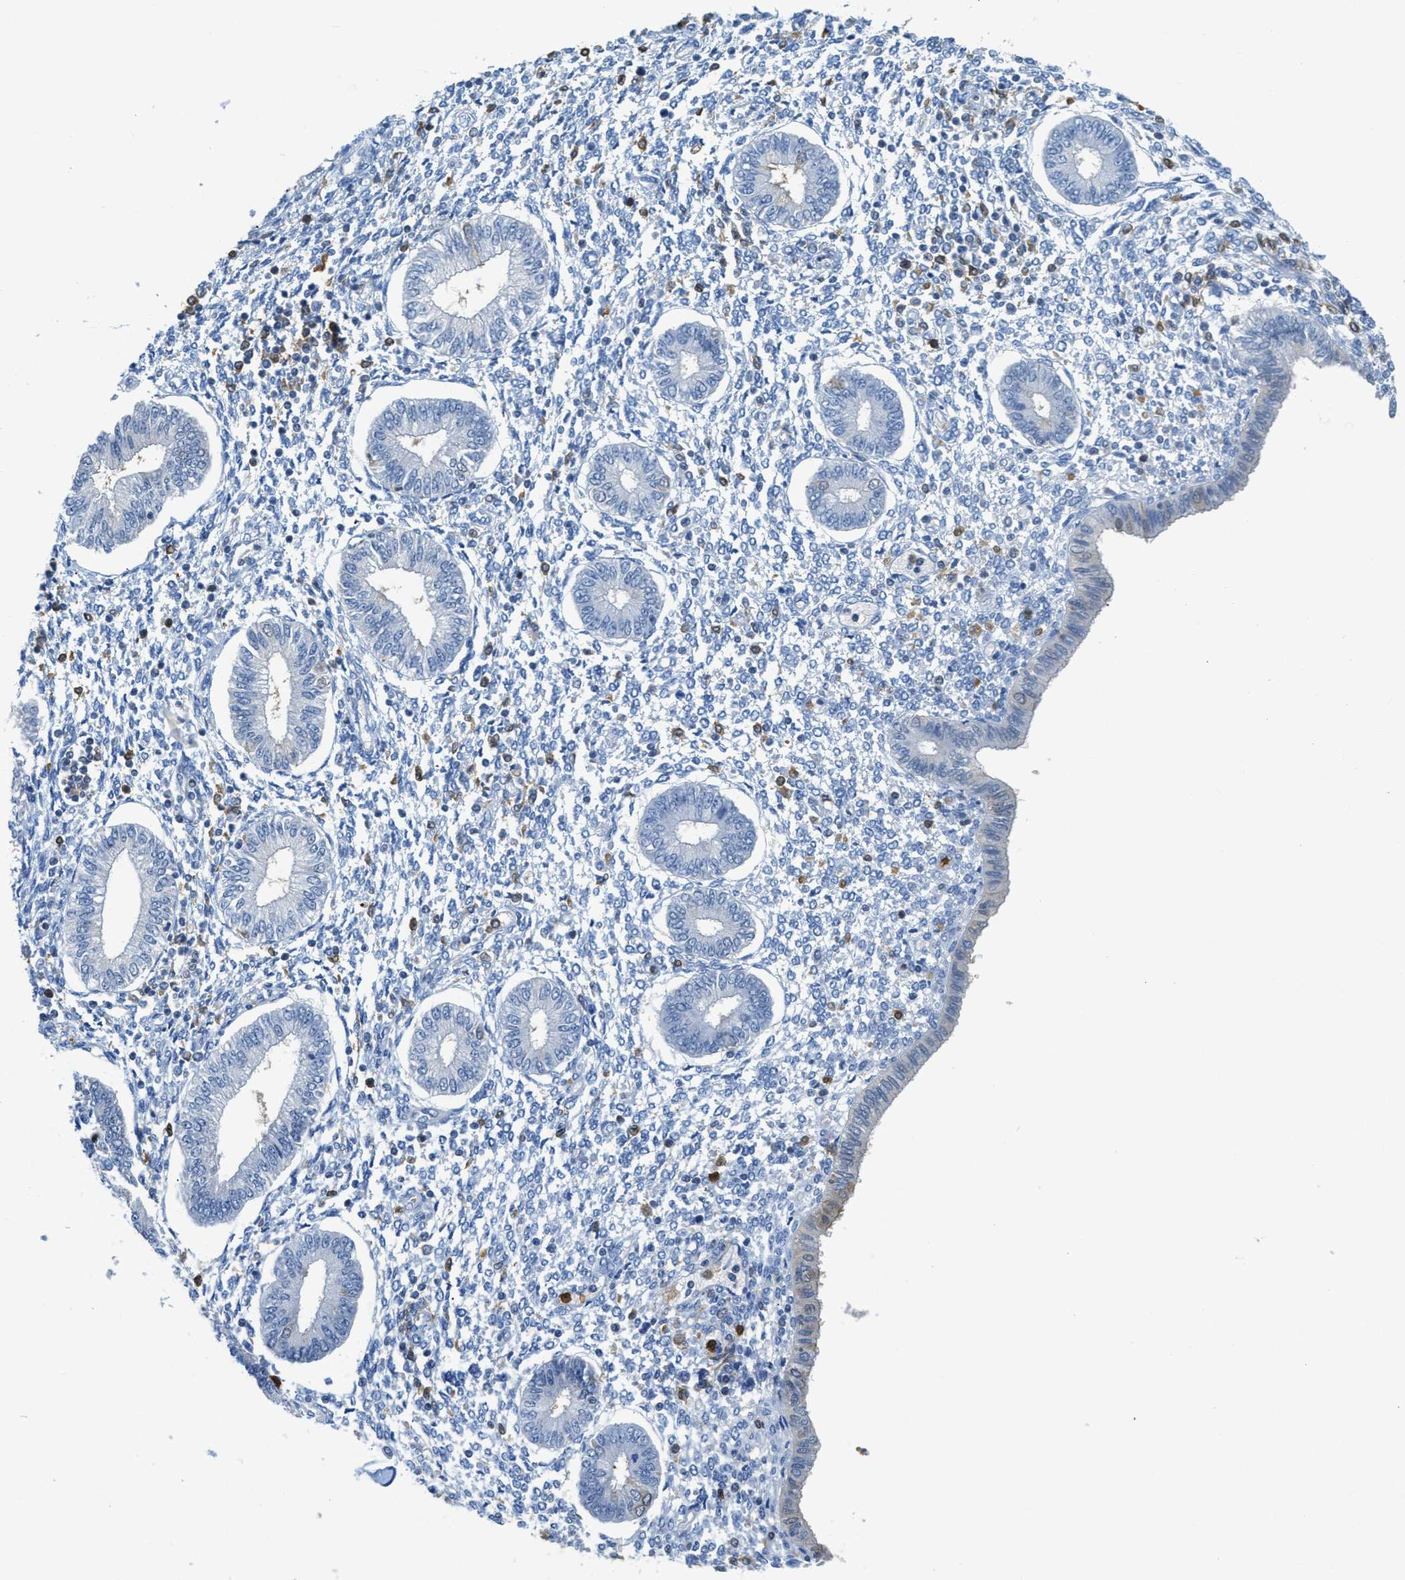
{"staining": {"intensity": "weak", "quantity": "<25%", "location": "nuclear"}, "tissue": "endometrium", "cell_type": "Cells in endometrial stroma", "image_type": "normal", "snomed": [{"axis": "morphology", "description": "Normal tissue, NOS"}, {"axis": "topography", "description": "Endometrium"}], "caption": "A histopathology image of endometrium stained for a protein displays no brown staining in cells in endometrial stroma. (DAB (3,3'-diaminobenzidine) IHC, high magnification).", "gene": "SERPINB1", "patient": {"sex": "female", "age": 50}}